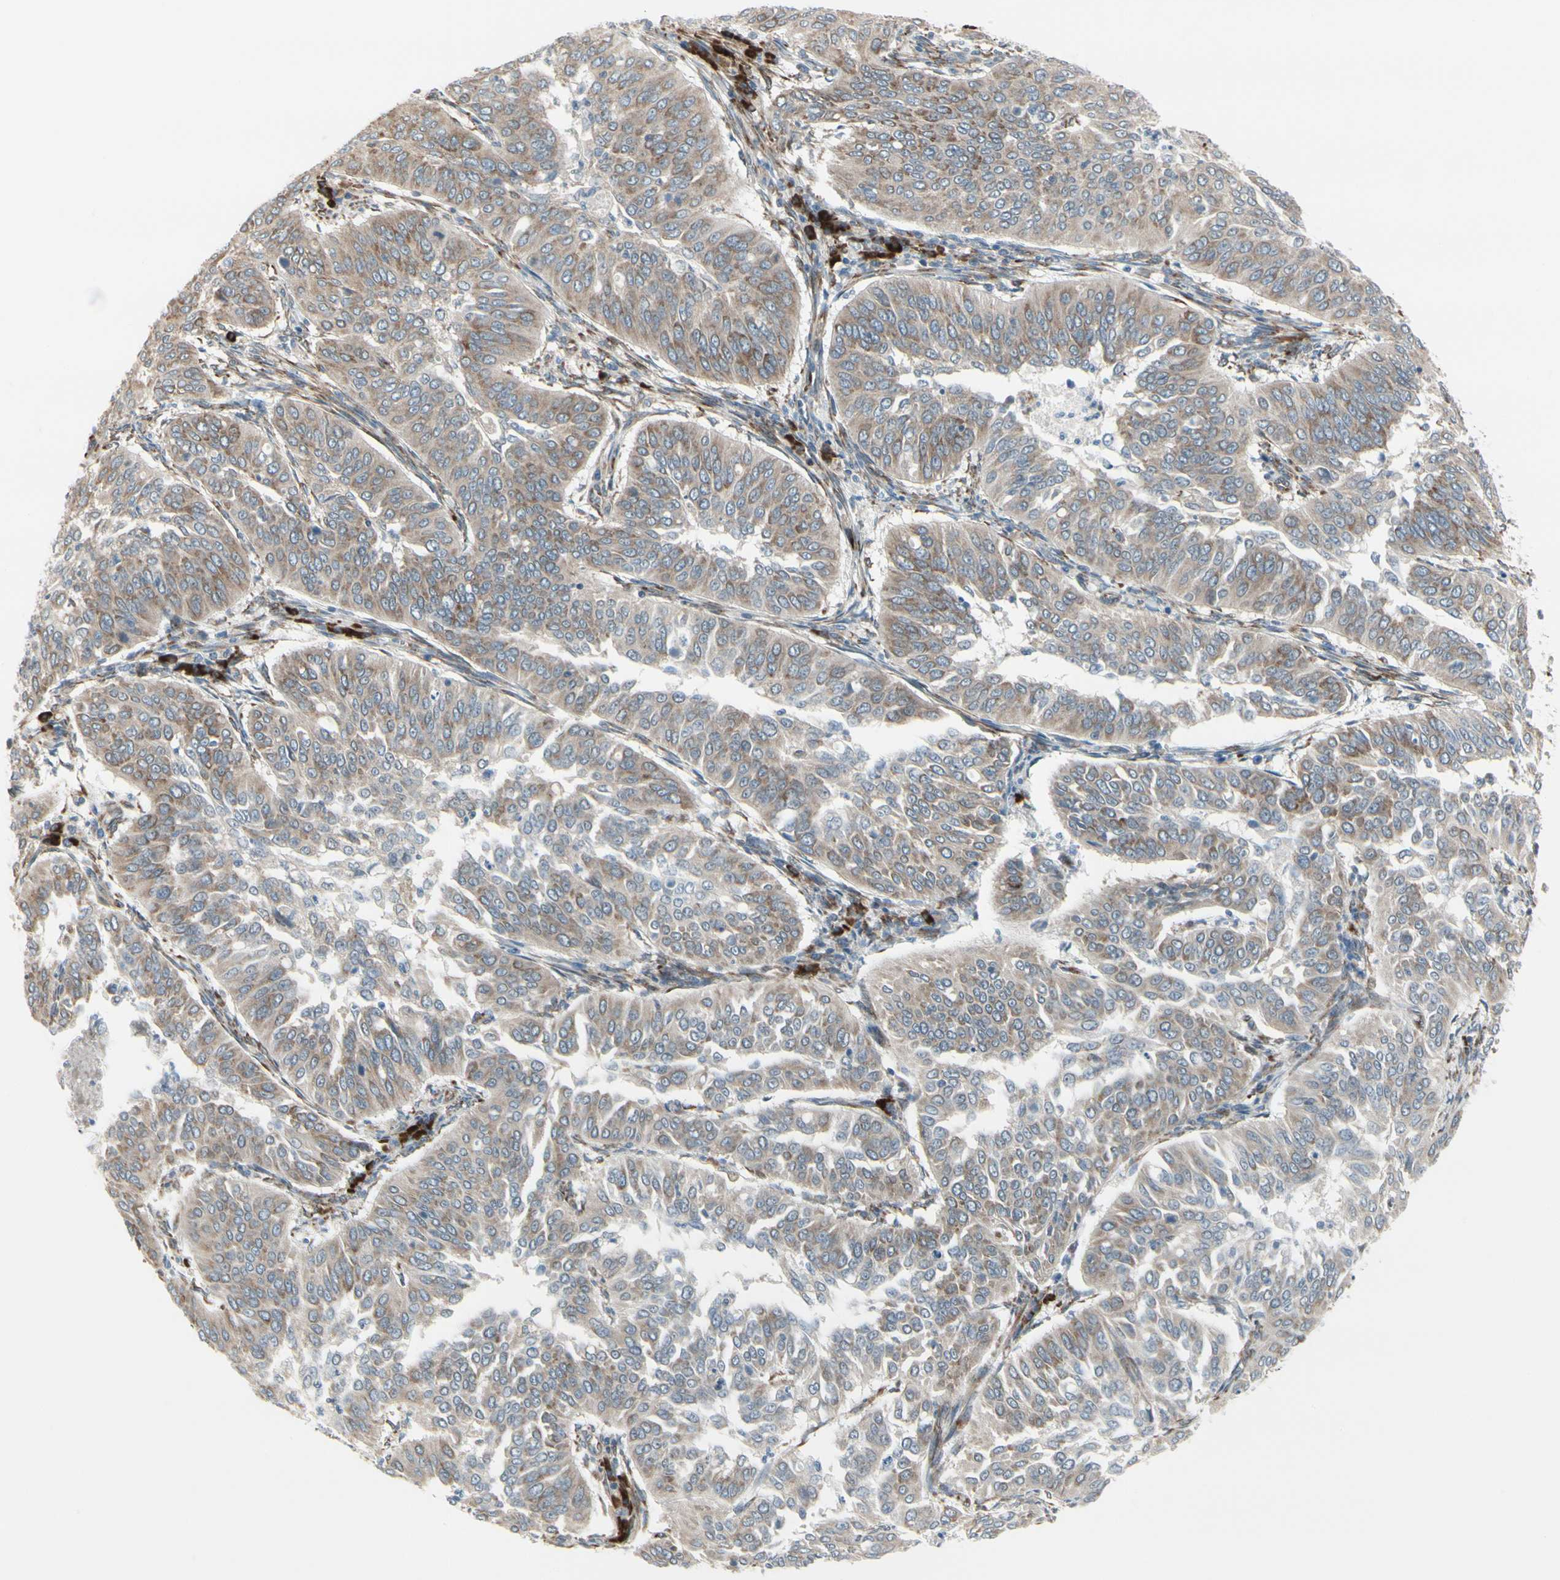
{"staining": {"intensity": "moderate", "quantity": ">75%", "location": "cytoplasmic/membranous"}, "tissue": "cervical cancer", "cell_type": "Tumor cells", "image_type": "cancer", "snomed": [{"axis": "morphology", "description": "Normal tissue, NOS"}, {"axis": "morphology", "description": "Squamous cell carcinoma, NOS"}, {"axis": "topography", "description": "Cervix"}], "caption": "Human cervical squamous cell carcinoma stained with a brown dye exhibits moderate cytoplasmic/membranous positive expression in about >75% of tumor cells.", "gene": "FNDC3A", "patient": {"sex": "female", "age": 39}}